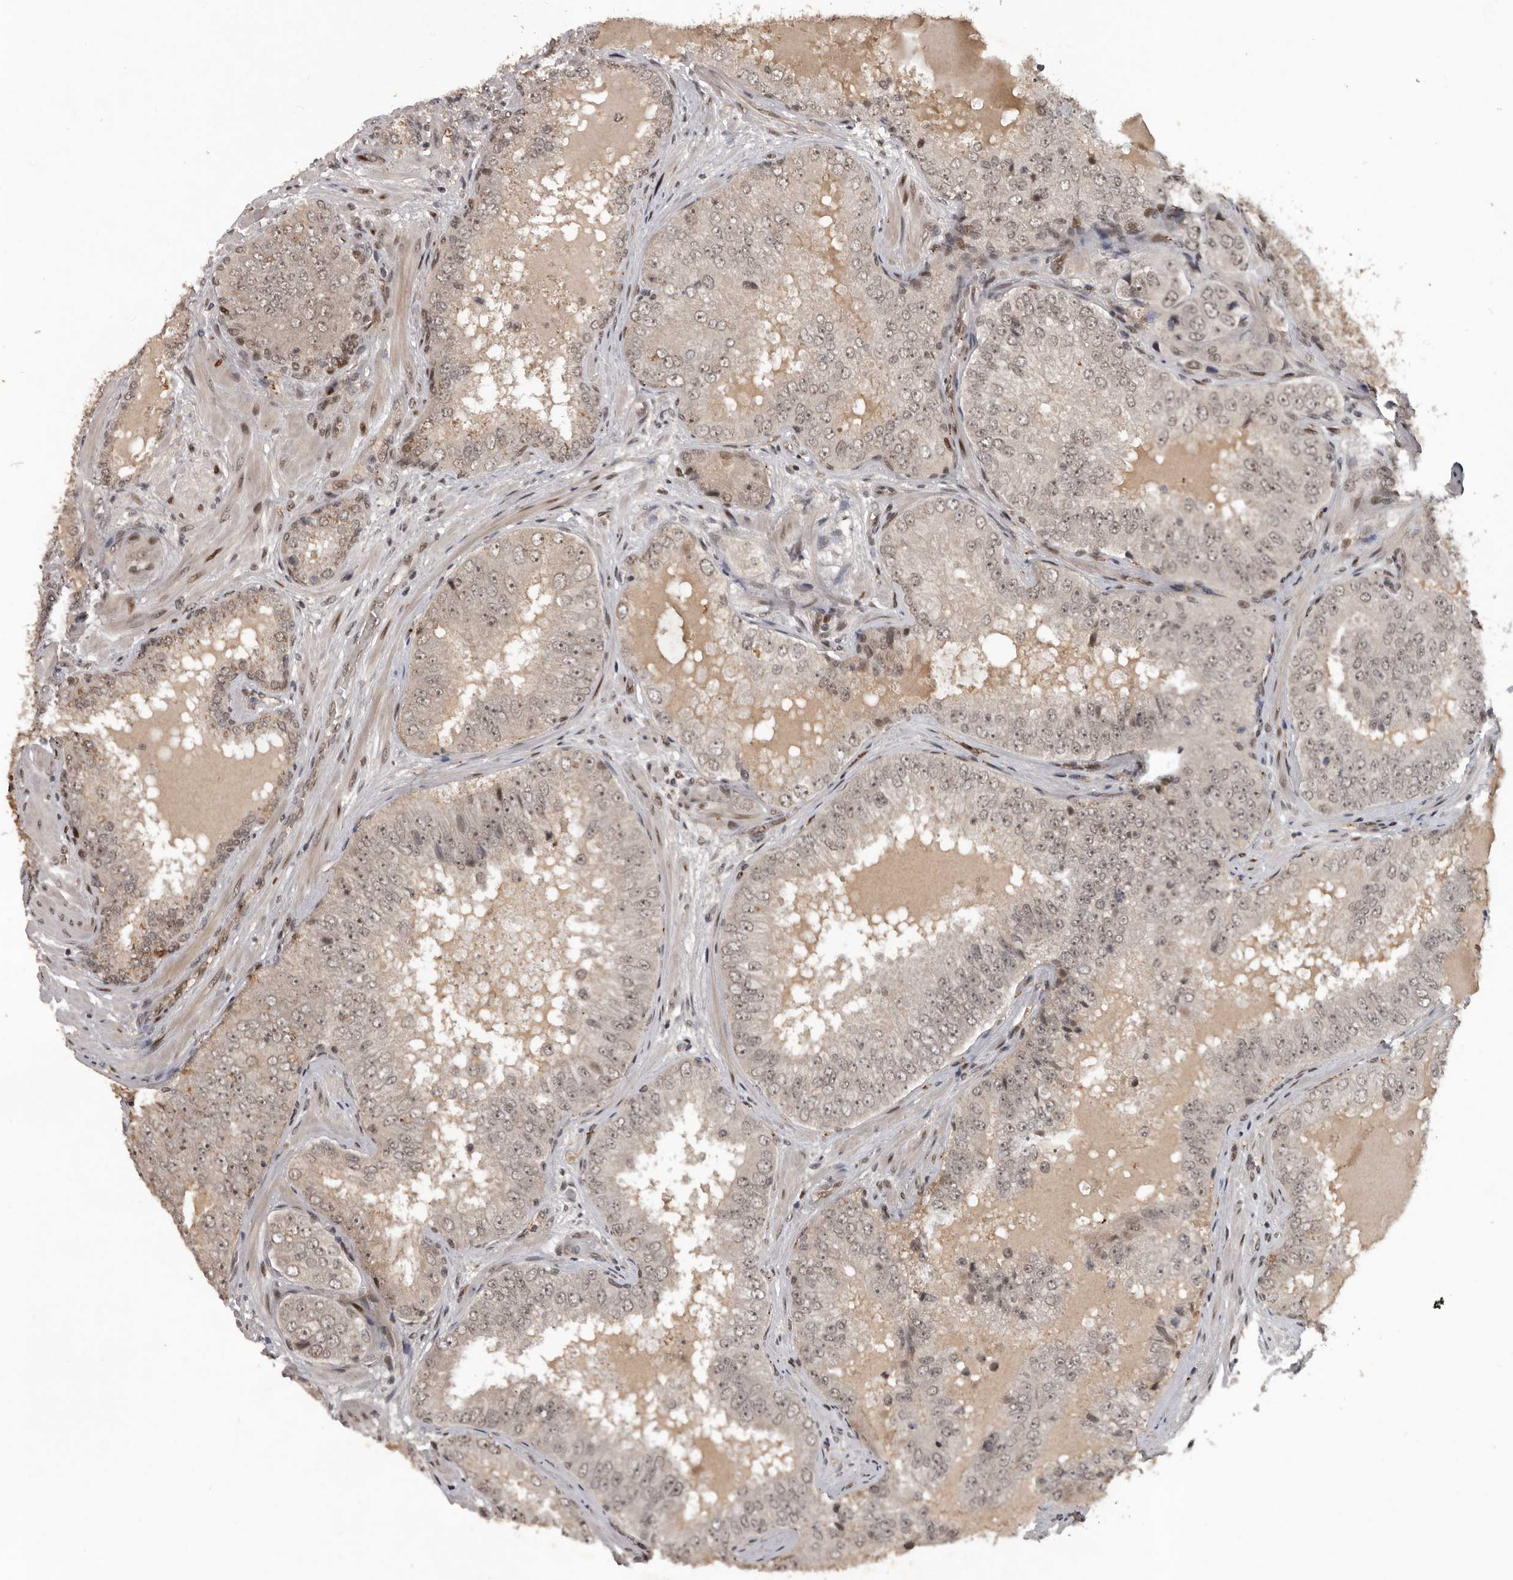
{"staining": {"intensity": "moderate", "quantity": "25%-75%", "location": "nuclear"}, "tissue": "prostate cancer", "cell_type": "Tumor cells", "image_type": "cancer", "snomed": [{"axis": "morphology", "description": "Adenocarcinoma, High grade"}, {"axis": "topography", "description": "Prostate"}], "caption": "High-magnification brightfield microscopy of prostate high-grade adenocarcinoma stained with DAB (brown) and counterstained with hematoxylin (blue). tumor cells exhibit moderate nuclear staining is present in approximately25%-75% of cells.", "gene": "CDC27", "patient": {"sex": "male", "age": 58}}